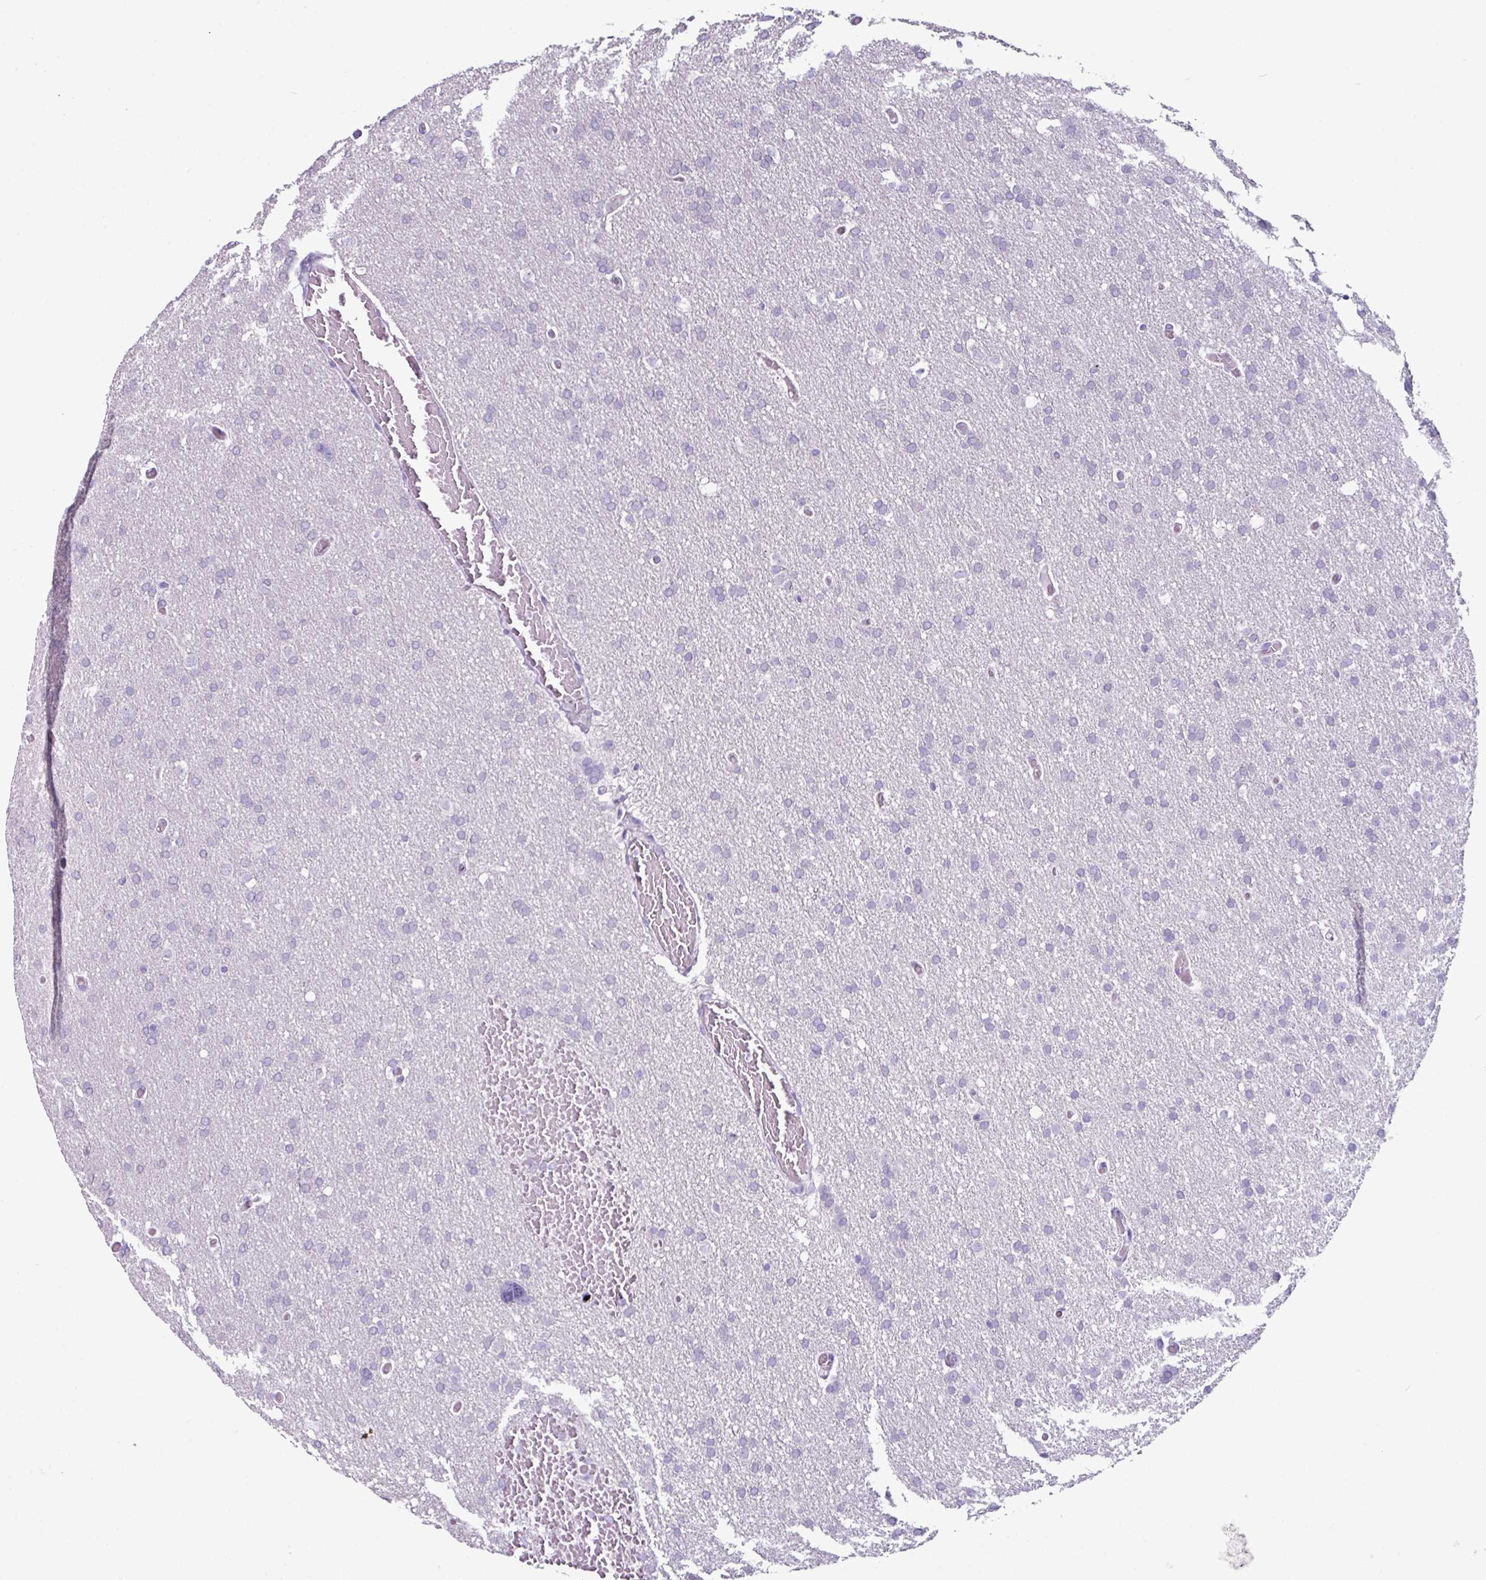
{"staining": {"intensity": "negative", "quantity": "none", "location": "none"}, "tissue": "glioma", "cell_type": "Tumor cells", "image_type": "cancer", "snomed": [{"axis": "morphology", "description": "Glioma, malignant, High grade"}, {"axis": "topography", "description": "Cerebral cortex"}], "caption": "Human high-grade glioma (malignant) stained for a protein using immunohistochemistry (IHC) displays no positivity in tumor cells.", "gene": "GLP2R", "patient": {"sex": "female", "age": 36}}